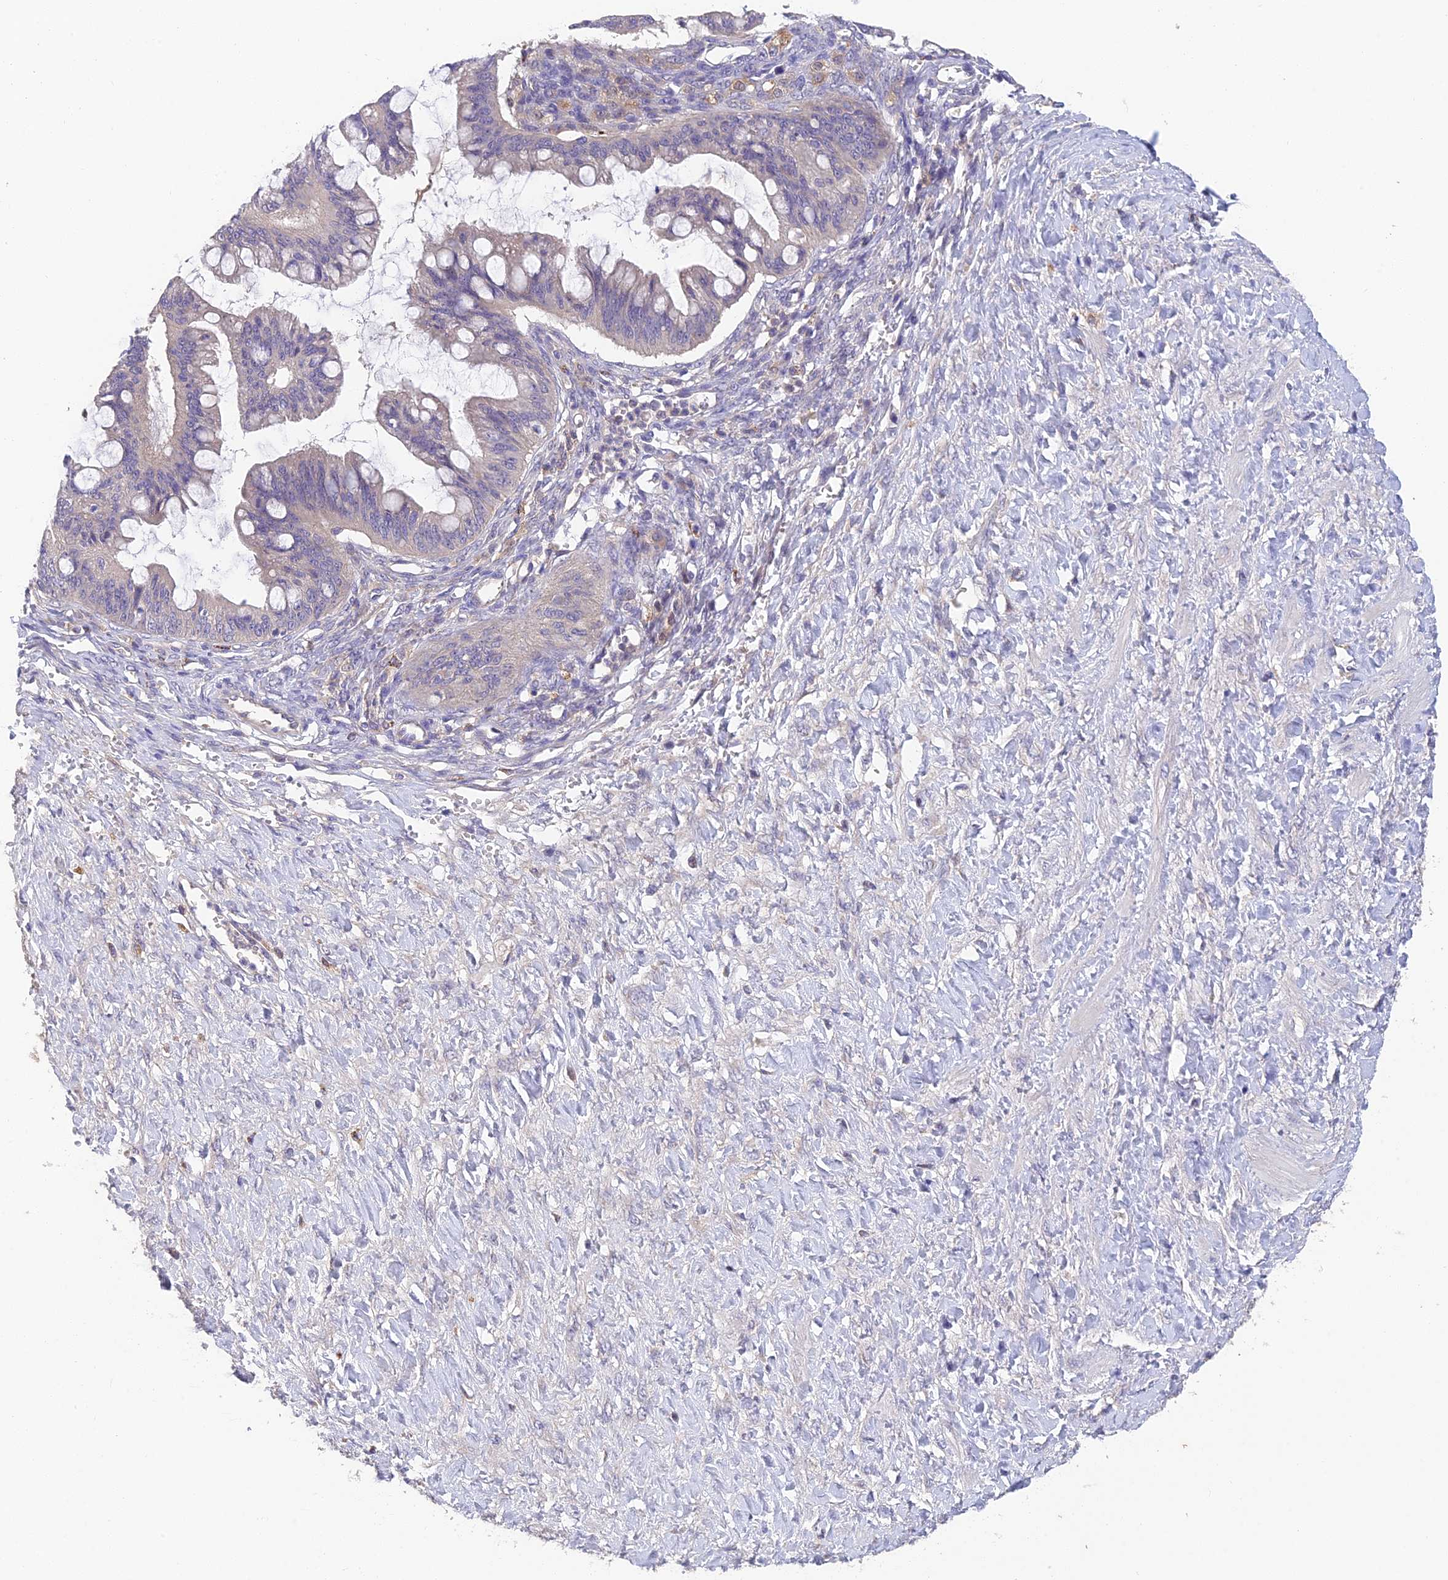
{"staining": {"intensity": "negative", "quantity": "none", "location": "none"}, "tissue": "ovarian cancer", "cell_type": "Tumor cells", "image_type": "cancer", "snomed": [{"axis": "morphology", "description": "Cystadenocarcinoma, mucinous, NOS"}, {"axis": "topography", "description": "Ovary"}], "caption": "Photomicrograph shows no significant protein positivity in tumor cells of ovarian cancer.", "gene": "ADAMTS13", "patient": {"sex": "female", "age": 73}}